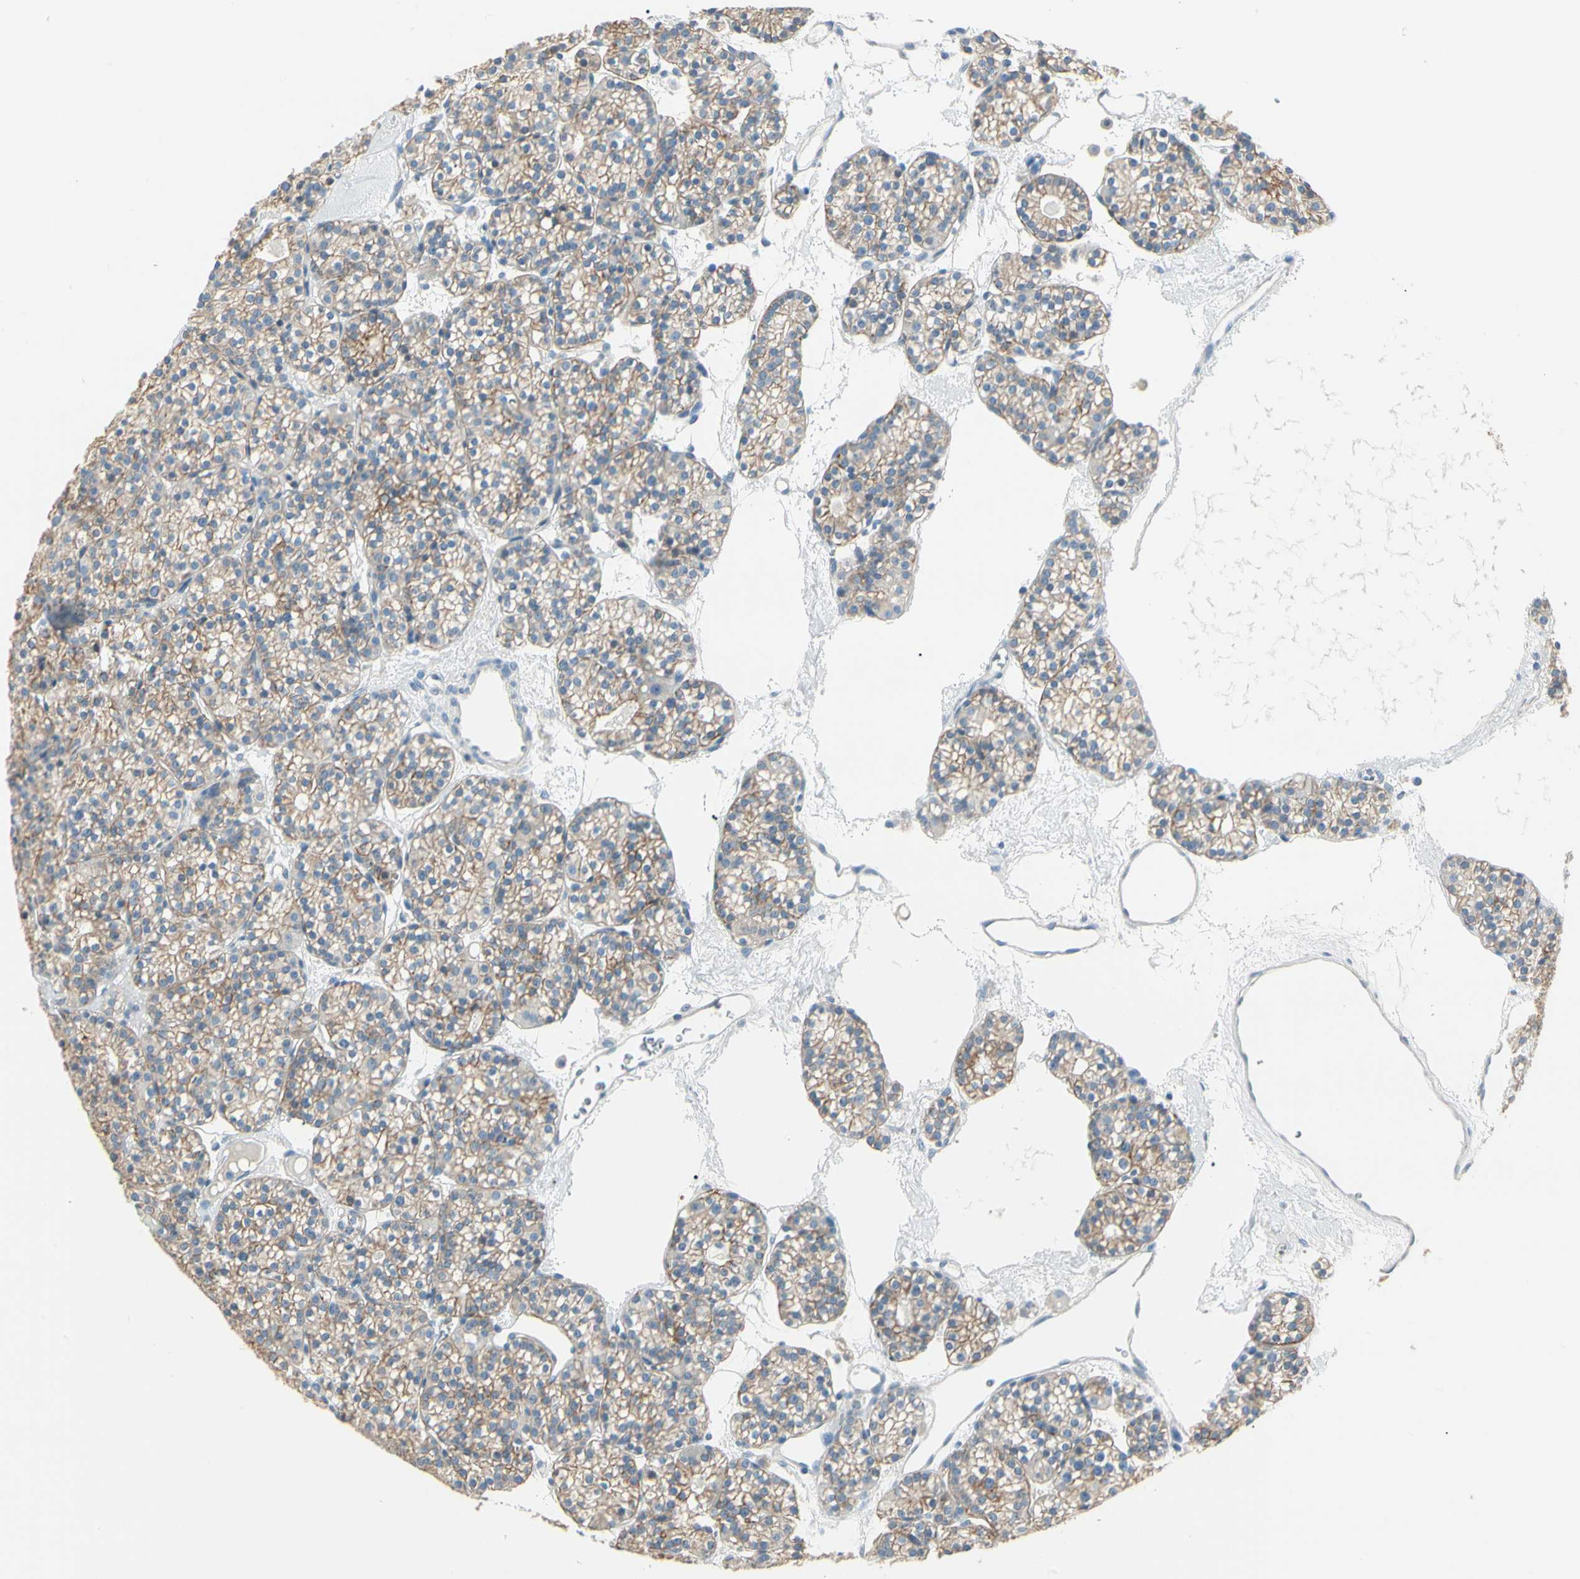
{"staining": {"intensity": "moderate", "quantity": "25%-75%", "location": "cytoplasmic/membranous"}, "tissue": "parathyroid gland", "cell_type": "Glandular cells", "image_type": "normal", "snomed": [{"axis": "morphology", "description": "Normal tissue, NOS"}, {"axis": "topography", "description": "Parathyroid gland"}], "caption": "Immunohistochemical staining of normal parathyroid gland demonstrates 25%-75% levels of moderate cytoplasmic/membranous protein positivity in approximately 25%-75% of glandular cells. (DAB (3,3'-diaminobenzidine) = brown stain, brightfield microscopy at high magnification).", "gene": "DUSP12", "patient": {"sex": "female", "age": 64}}